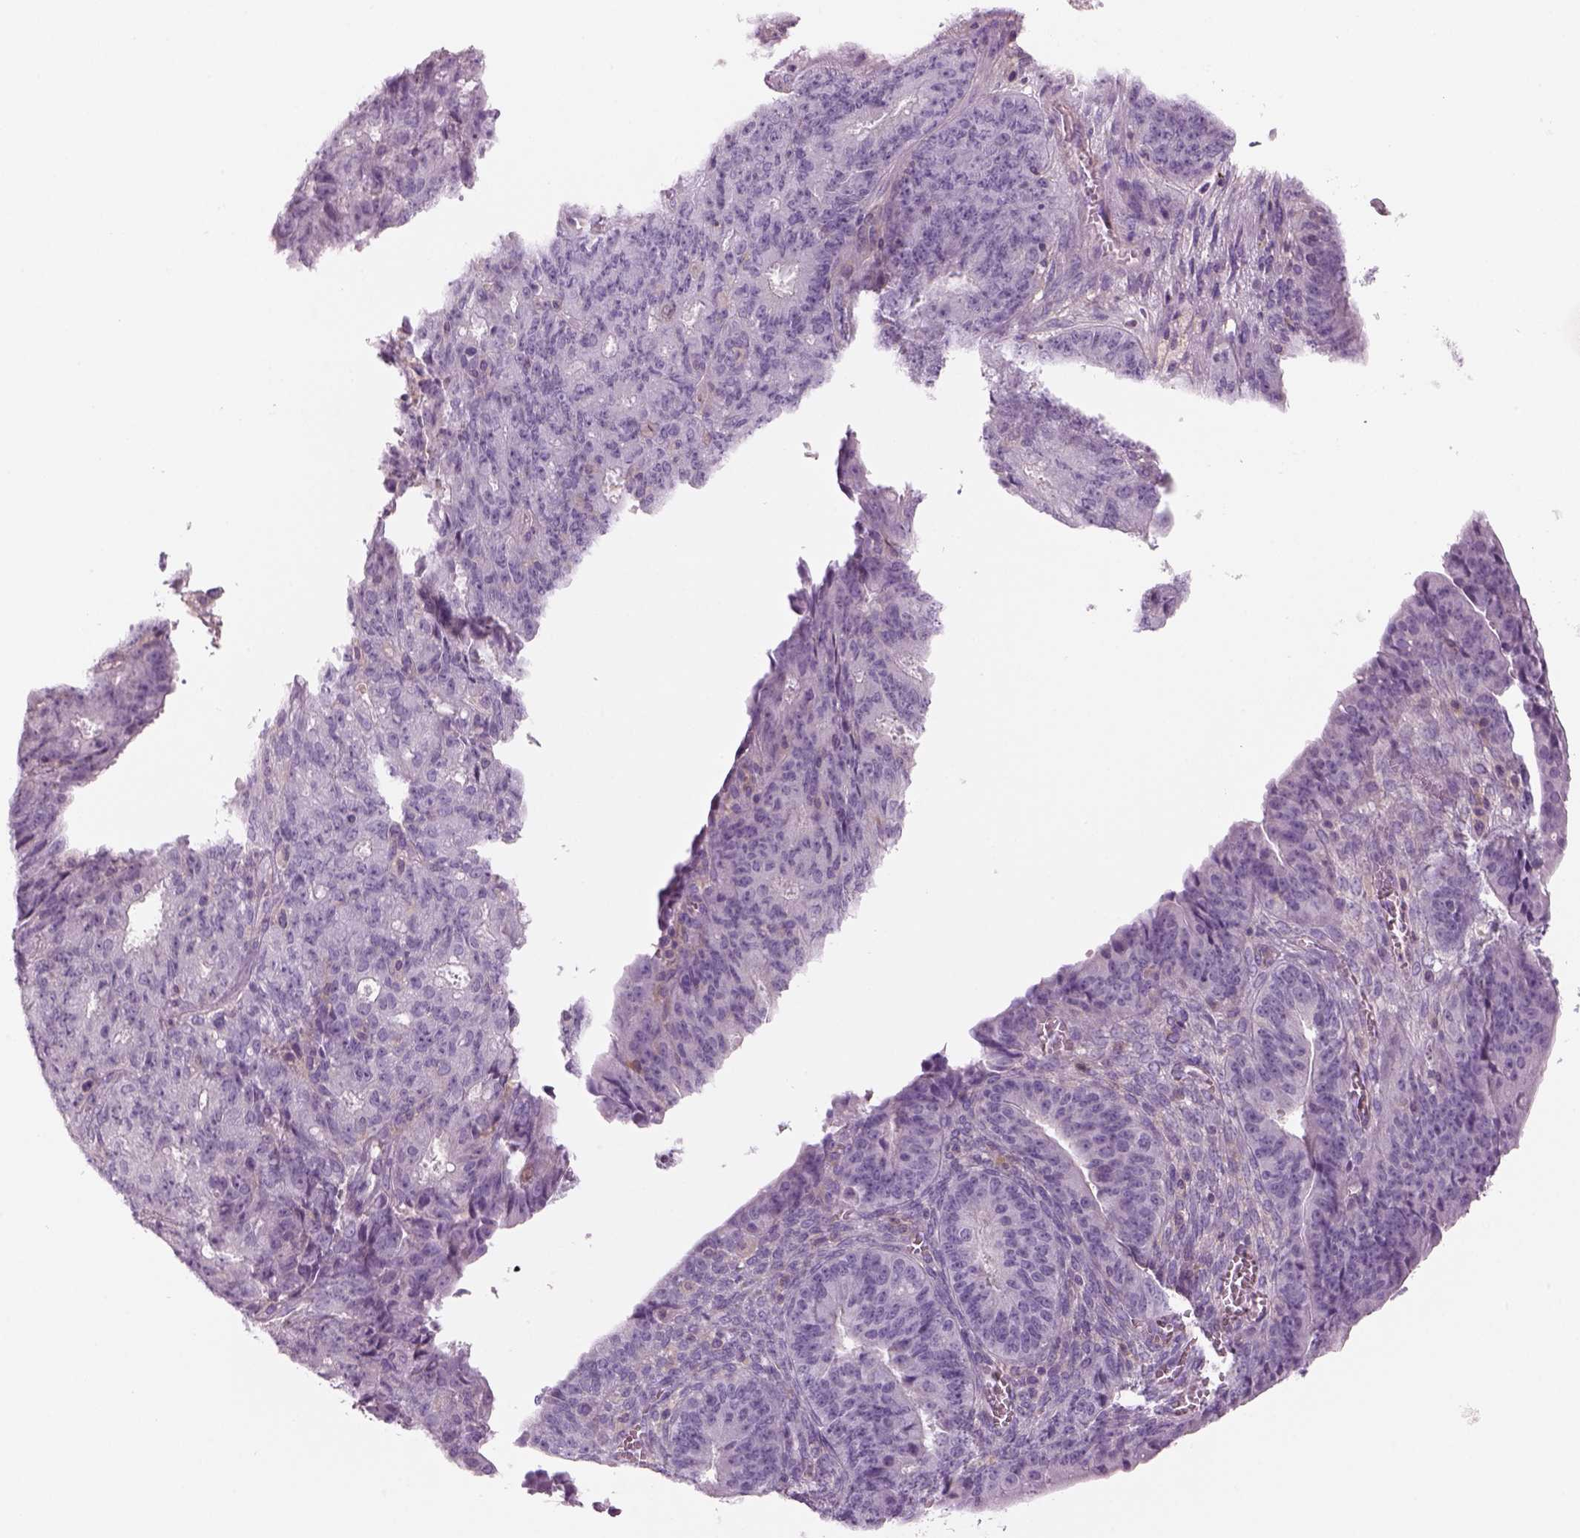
{"staining": {"intensity": "negative", "quantity": "none", "location": "none"}, "tissue": "ovarian cancer", "cell_type": "Tumor cells", "image_type": "cancer", "snomed": [{"axis": "morphology", "description": "Carcinoma, endometroid"}, {"axis": "topography", "description": "Ovary"}], "caption": "High magnification brightfield microscopy of ovarian cancer (endometroid carcinoma) stained with DAB (brown) and counterstained with hematoxylin (blue): tumor cells show no significant expression.", "gene": "SLC1A7", "patient": {"sex": "female", "age": 42}}